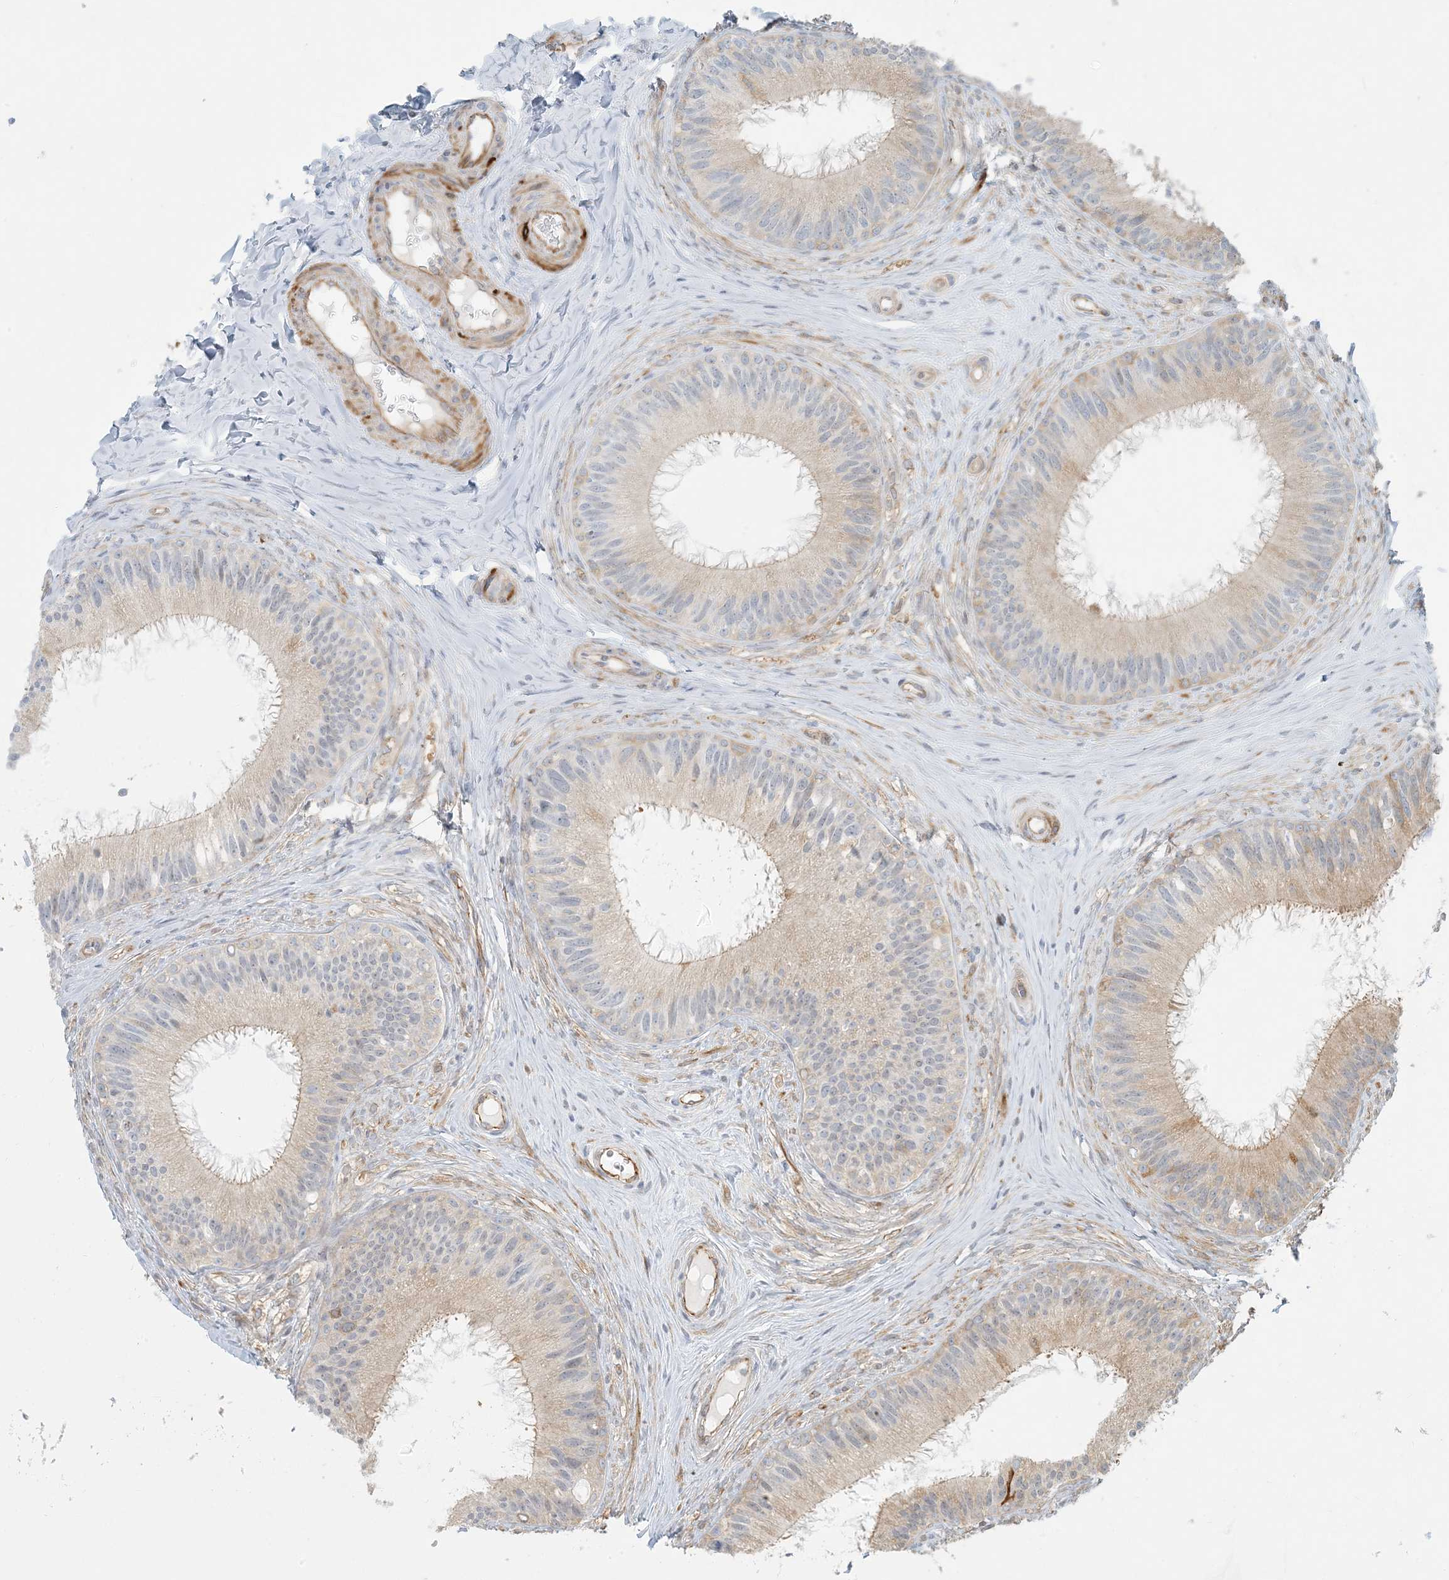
{"staining": {"intensity": "moderate", "quantity": "<25%", "location": "cytoplasmic/membranous"}, "tissue": "epididymis", "cell_type": "Glandular cells", "image_type": "normal", "snomed": [{"axis": "morphology", "description": "Normal tissue, NOS"}, {"axis": "topography", "description": "Epididymis"}], "caption": "About <25% of glandular cells in normal human epididymis exhibit moderate cytoplasmic/membranous protein expression as visualized by brown immunohistochemical staining.", "gene": "BCORL1", "patient": {"sex": "male", "age": 27}}